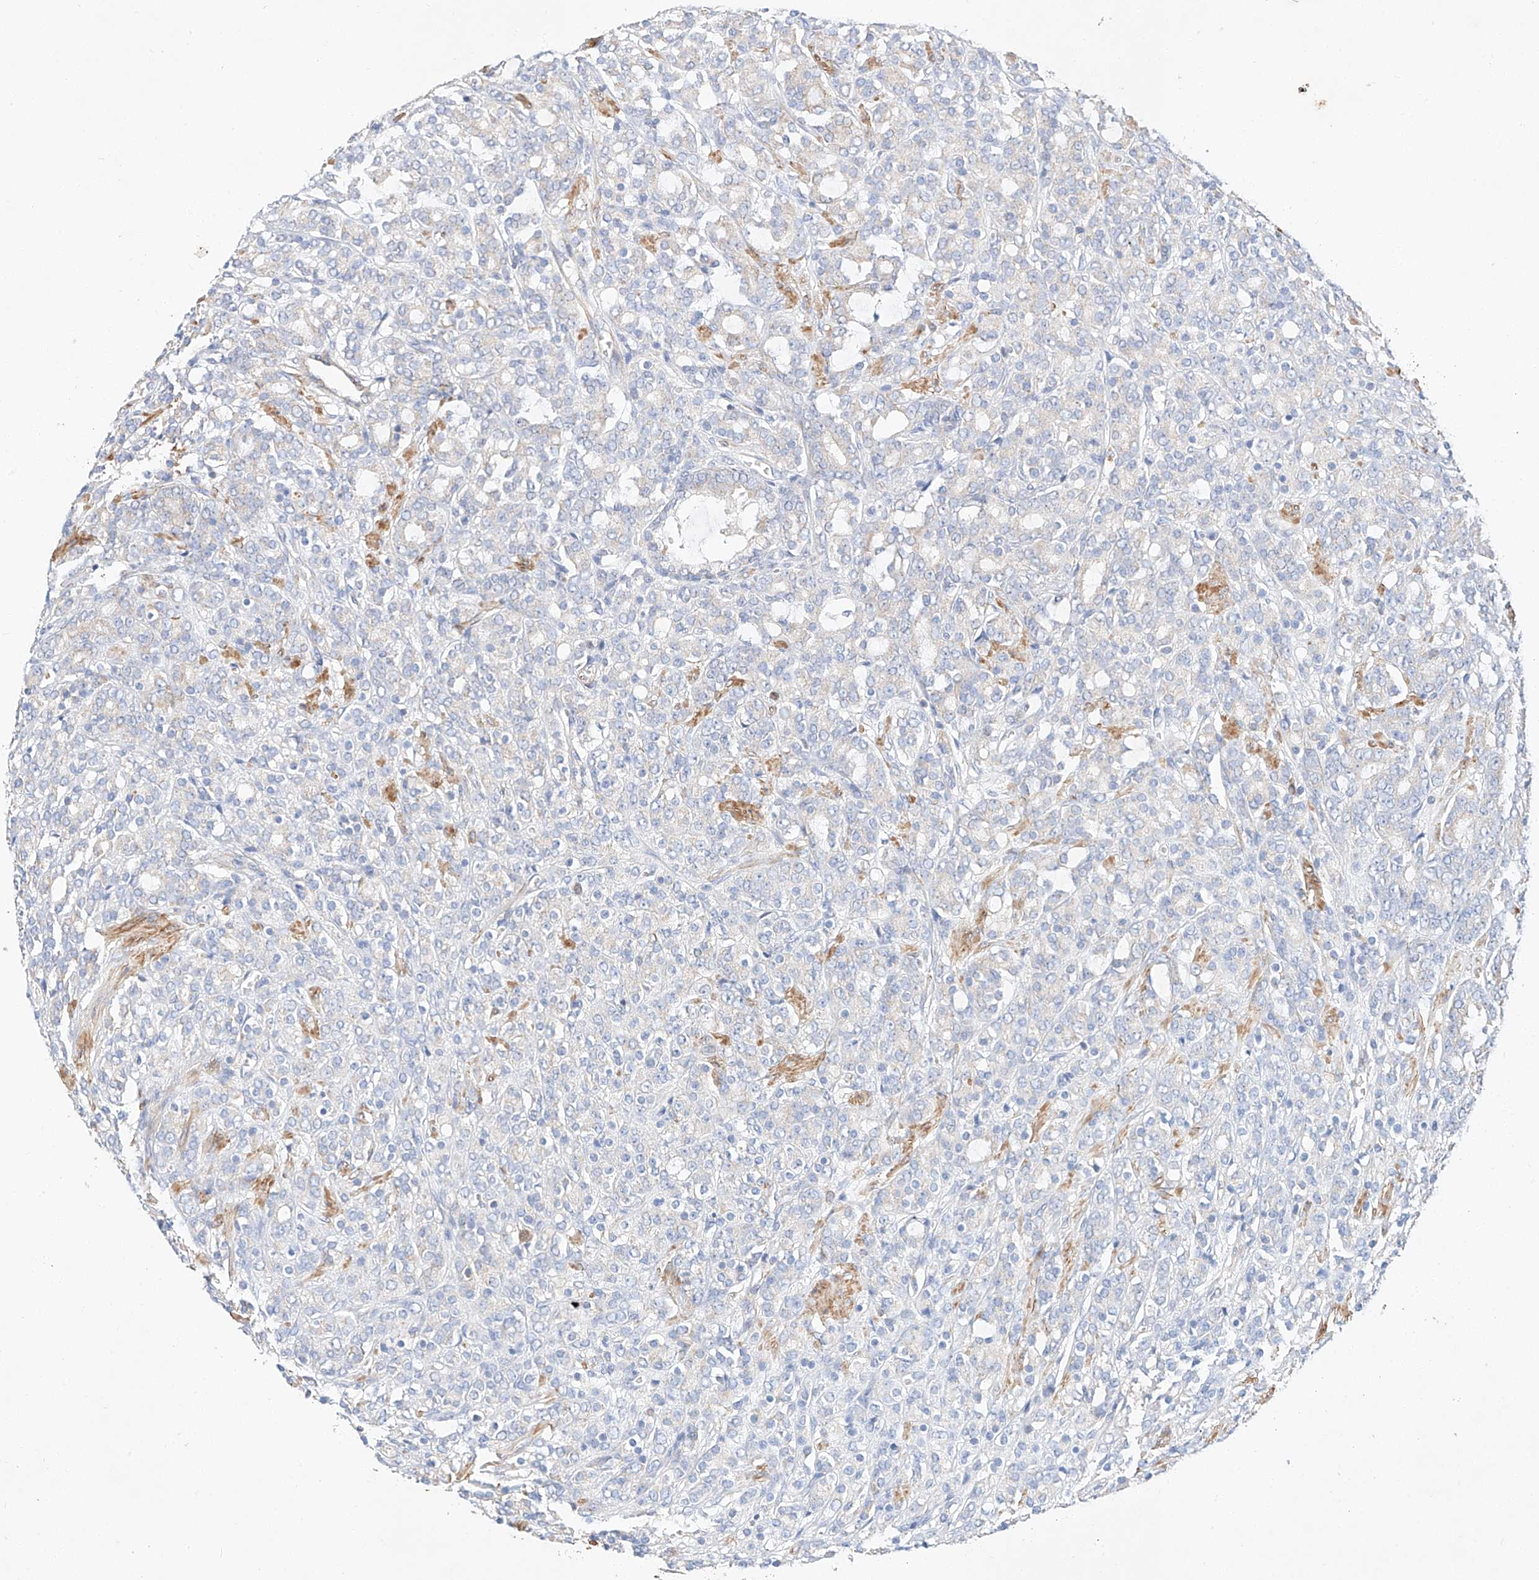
{"staining": {"intensity": "weak", "quantity": "<25%", "location": "cytoplasmic/membranous"}, "tissue": "prostate cancer", "cell_type": "Tumor cells", "image_type": "cancer", "snomed": [{"axis": "morphology", "description": "Adenocarcinoma, High grade"}, {"axis": "topography", "description": "Prostate"}], "caption": "This is an immunohistochemistry micrograph of human prostate high-grade adenocarcinoma. There is no expression in tumor cells.", "gene": "C6orf118", "patient": {"sex": "male", "age": 62}}